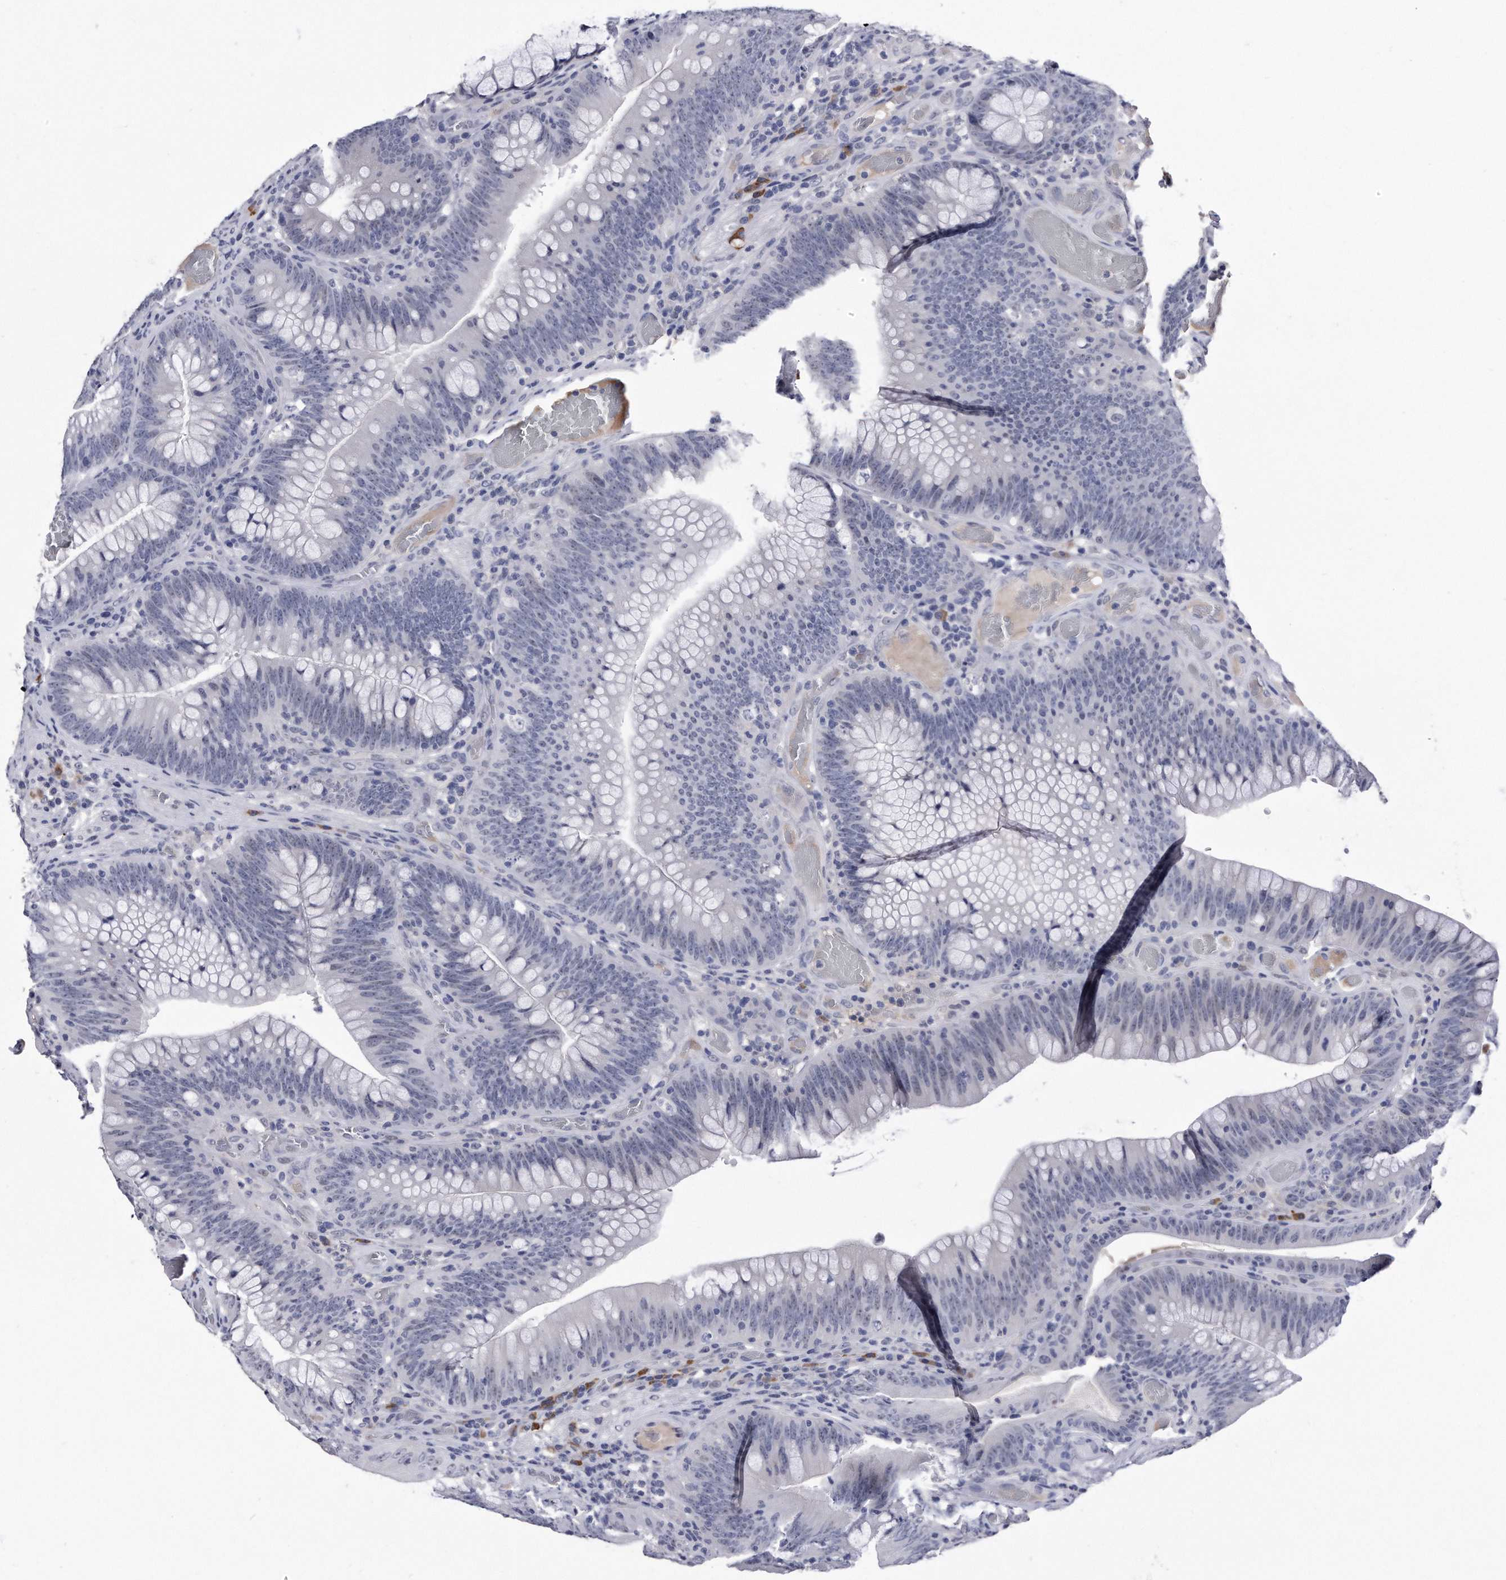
{"staining": {"intensity": "negative", "quantity": "none", "location": "none"}, "tissue": "colorectal cancer", "cell_type": "Tumor cells", "image_type": "cancer", "snomed": [{"axis": "morphology", "description": "Normal tissue, NOS"}, {"axis": "topography", "description": "Colon"}], "caption": "Colorectal cancer was stained to show a protein in brown. There is no significant positivity in tumor cells.", "gene": "KCTD8", "patient": {"sex": "female", "age": 82}}